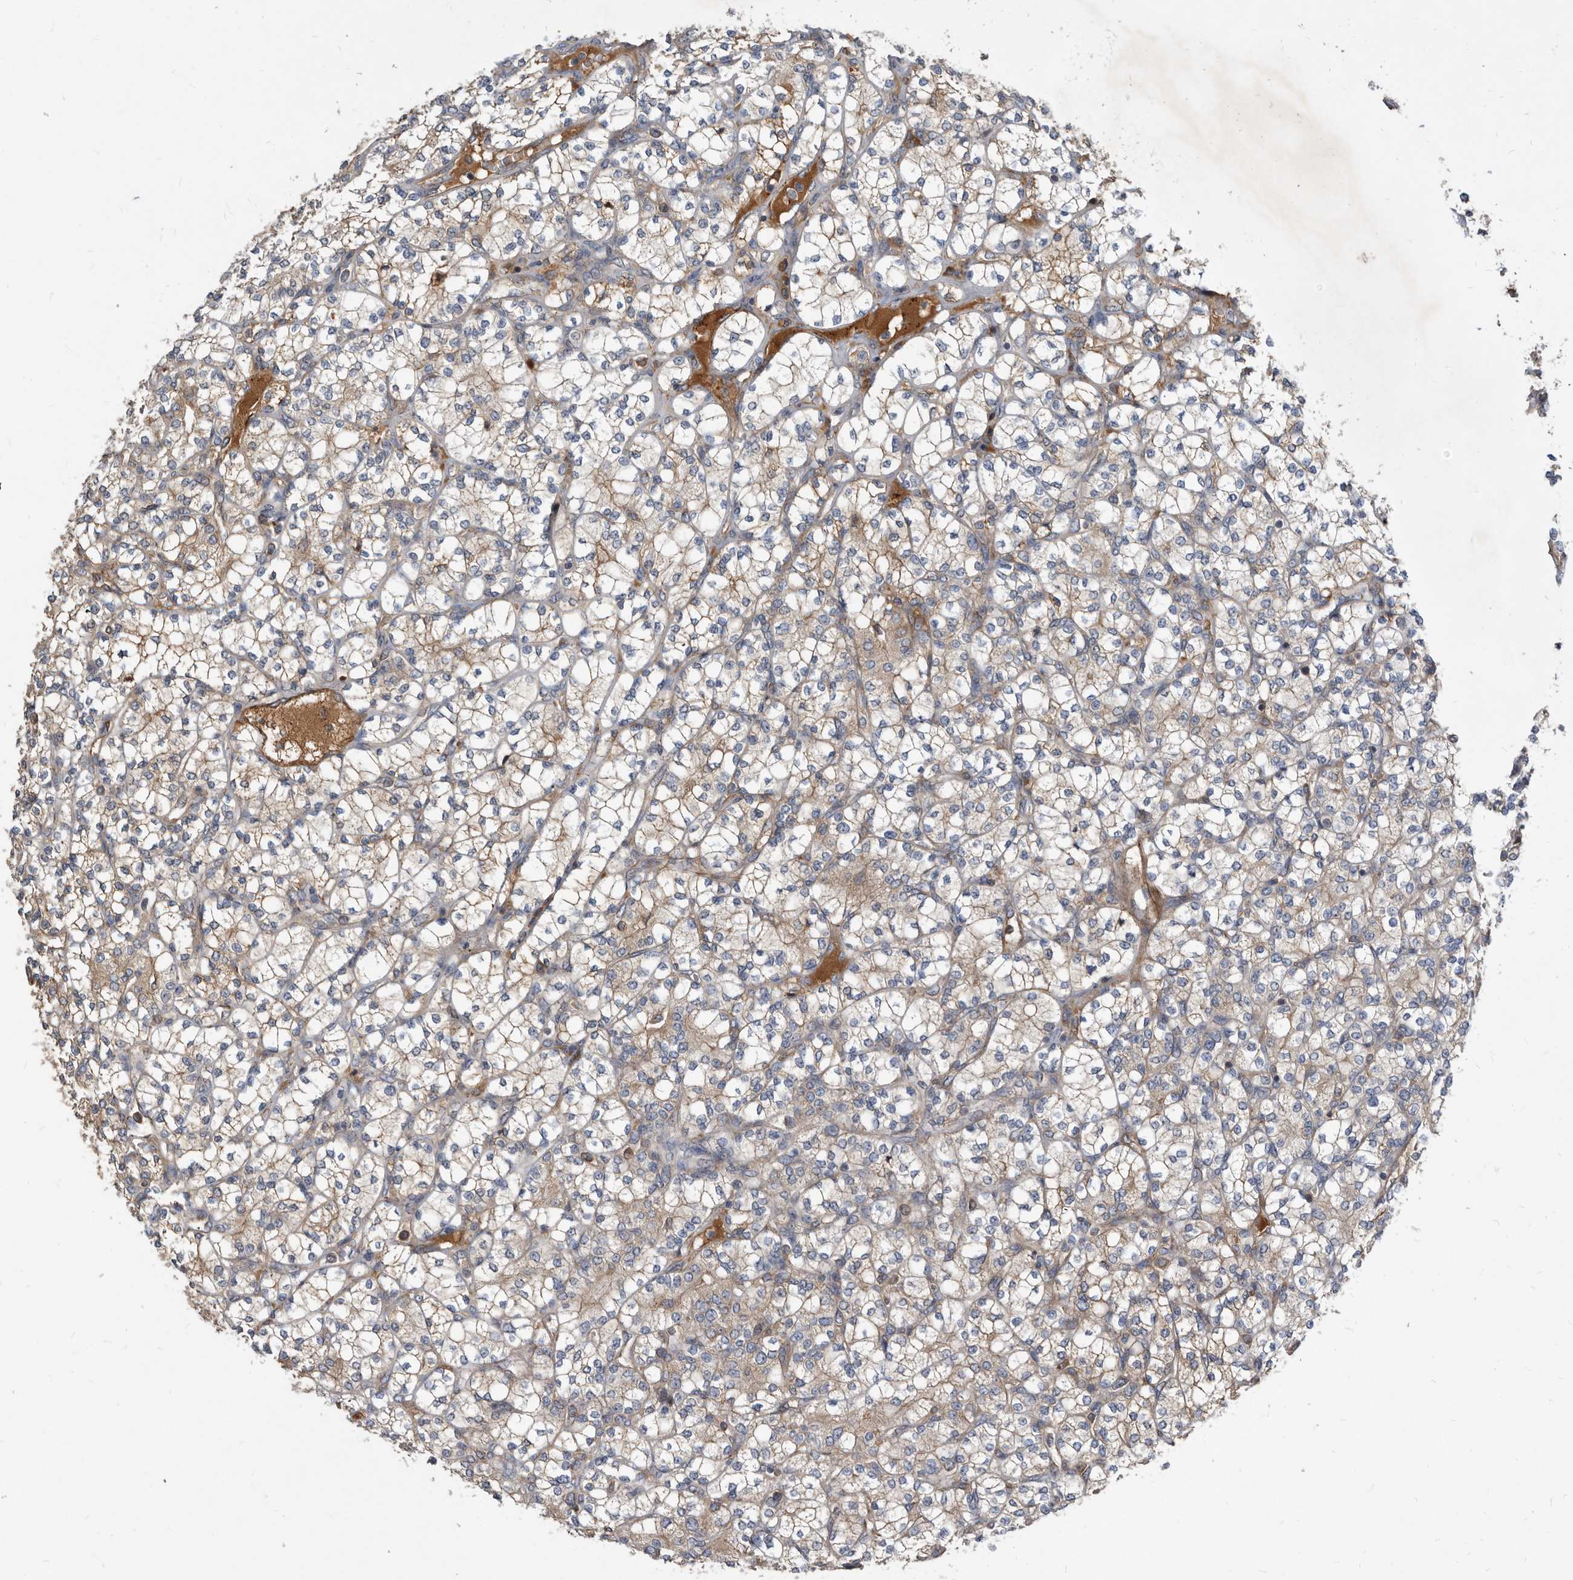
{"staining": {"intensity": "moderate", "quantity": "25%-75%", "location": "cytoplasmic/membranous"}, "tissue": "renal cancer", "cell_type": "Tumor cells", "image_type": "cancer", "snomed": [{"axis": "morphology", "description": "Adenocarcinoma, NOS"}, {"axis": "topography", "description": "Kidney"}], "caption": "Protein staining exhibits moderate cytoplasmic/membranous expression in about 25%-75% of tumor cells in renal cancer (adenocarcinoma).", "gene": "PI15", "patient": {"sex": "male", "age": 77}}